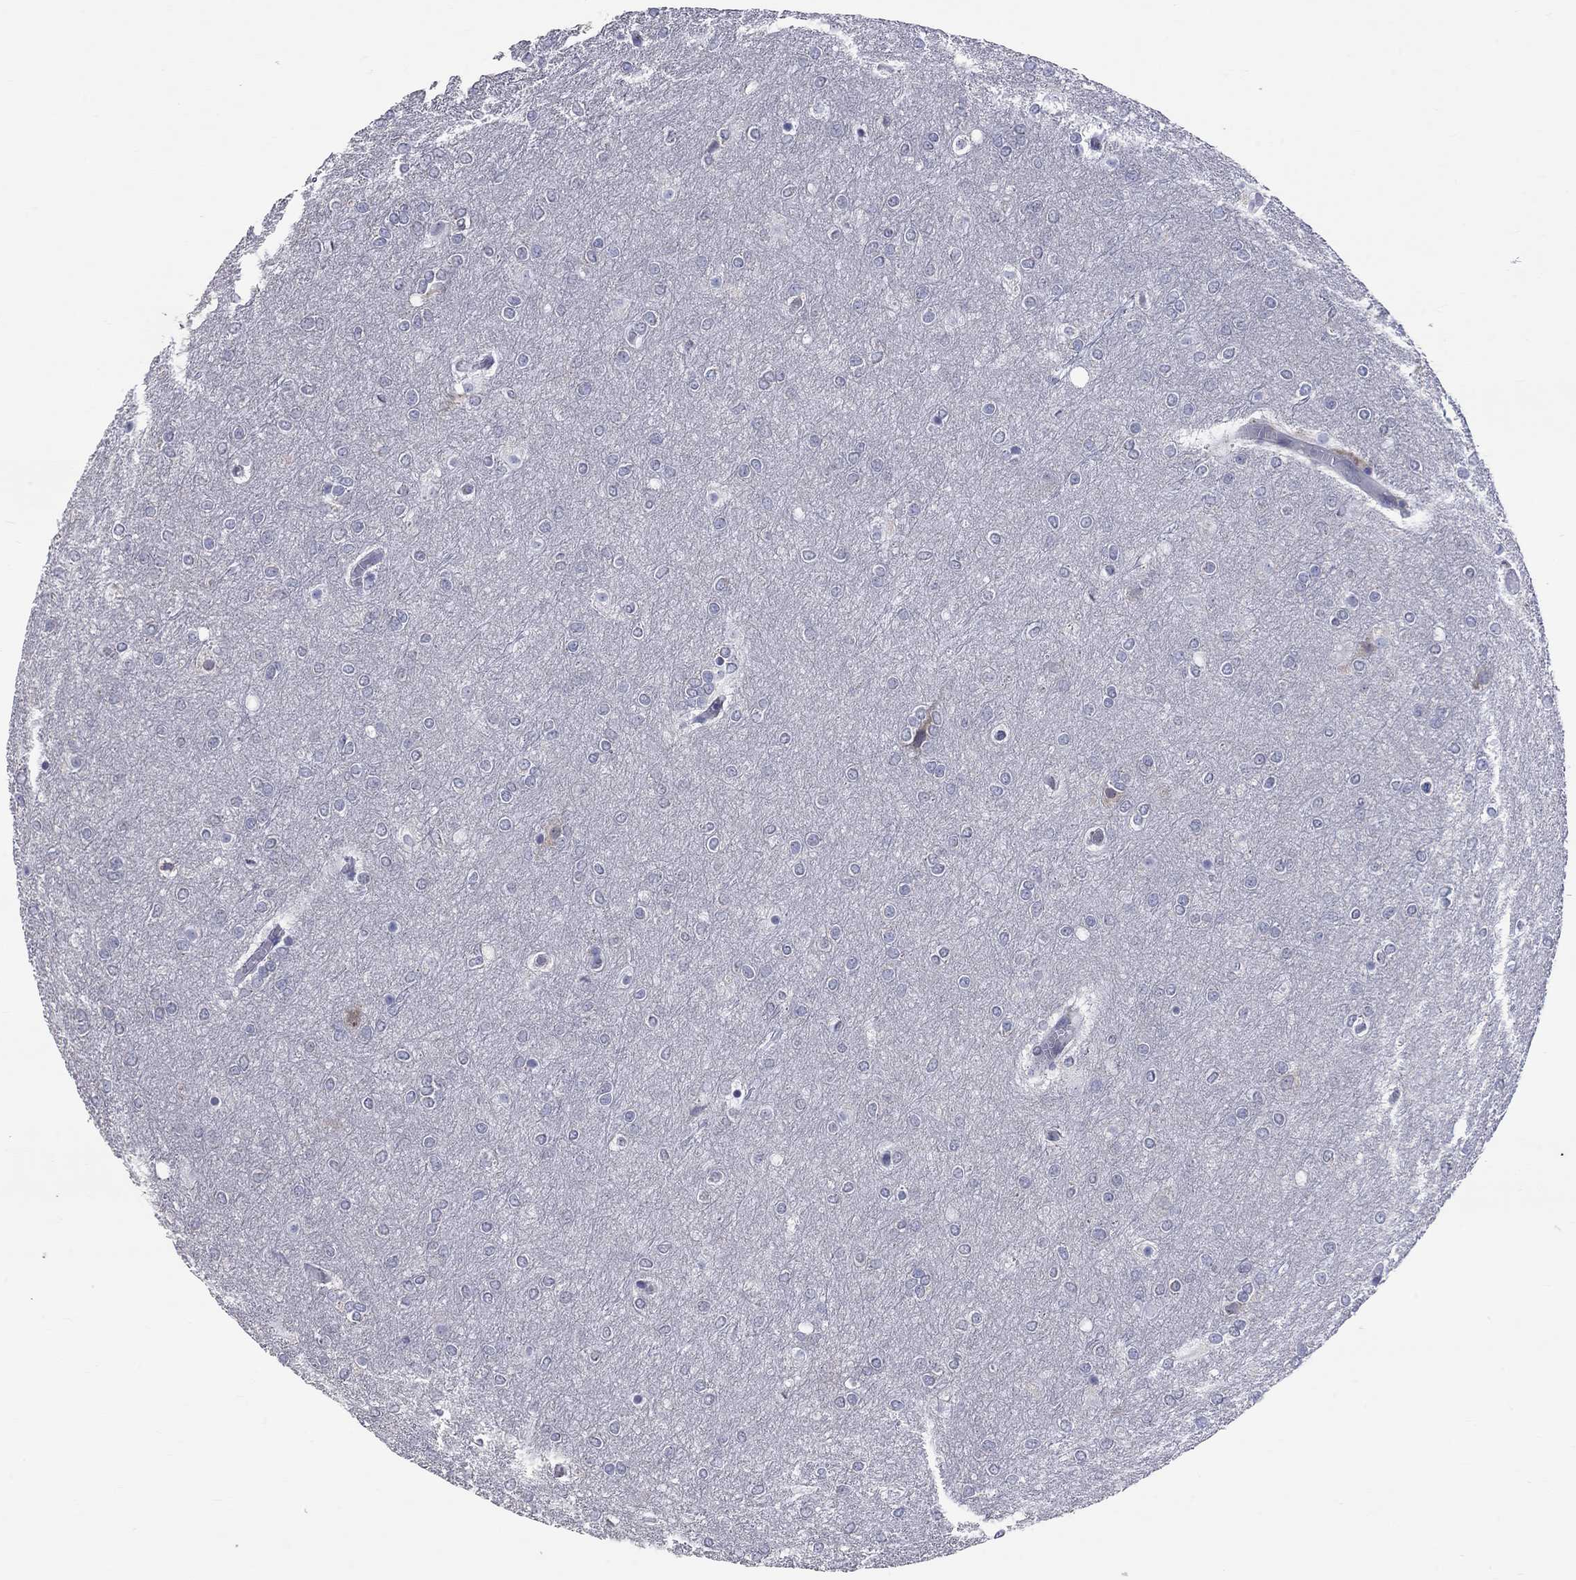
{"staining": {"intensity": "negative", "quantity": "none", "location": "none"}, "tissue": "glioma", "cell_type": "Tumor cells", "image_type": "cancer", "snomed": [{"axis": "morphology", "description": "Glioma, malignant, High grade"}, {"axis": "topography", "description": "Brain"}], "caption": "IHC of human high-grade glioma (malignant) shows no expression in tumor cells.", "gene": "OPRK1", "patient": {"sex": "female", "age": 61}}